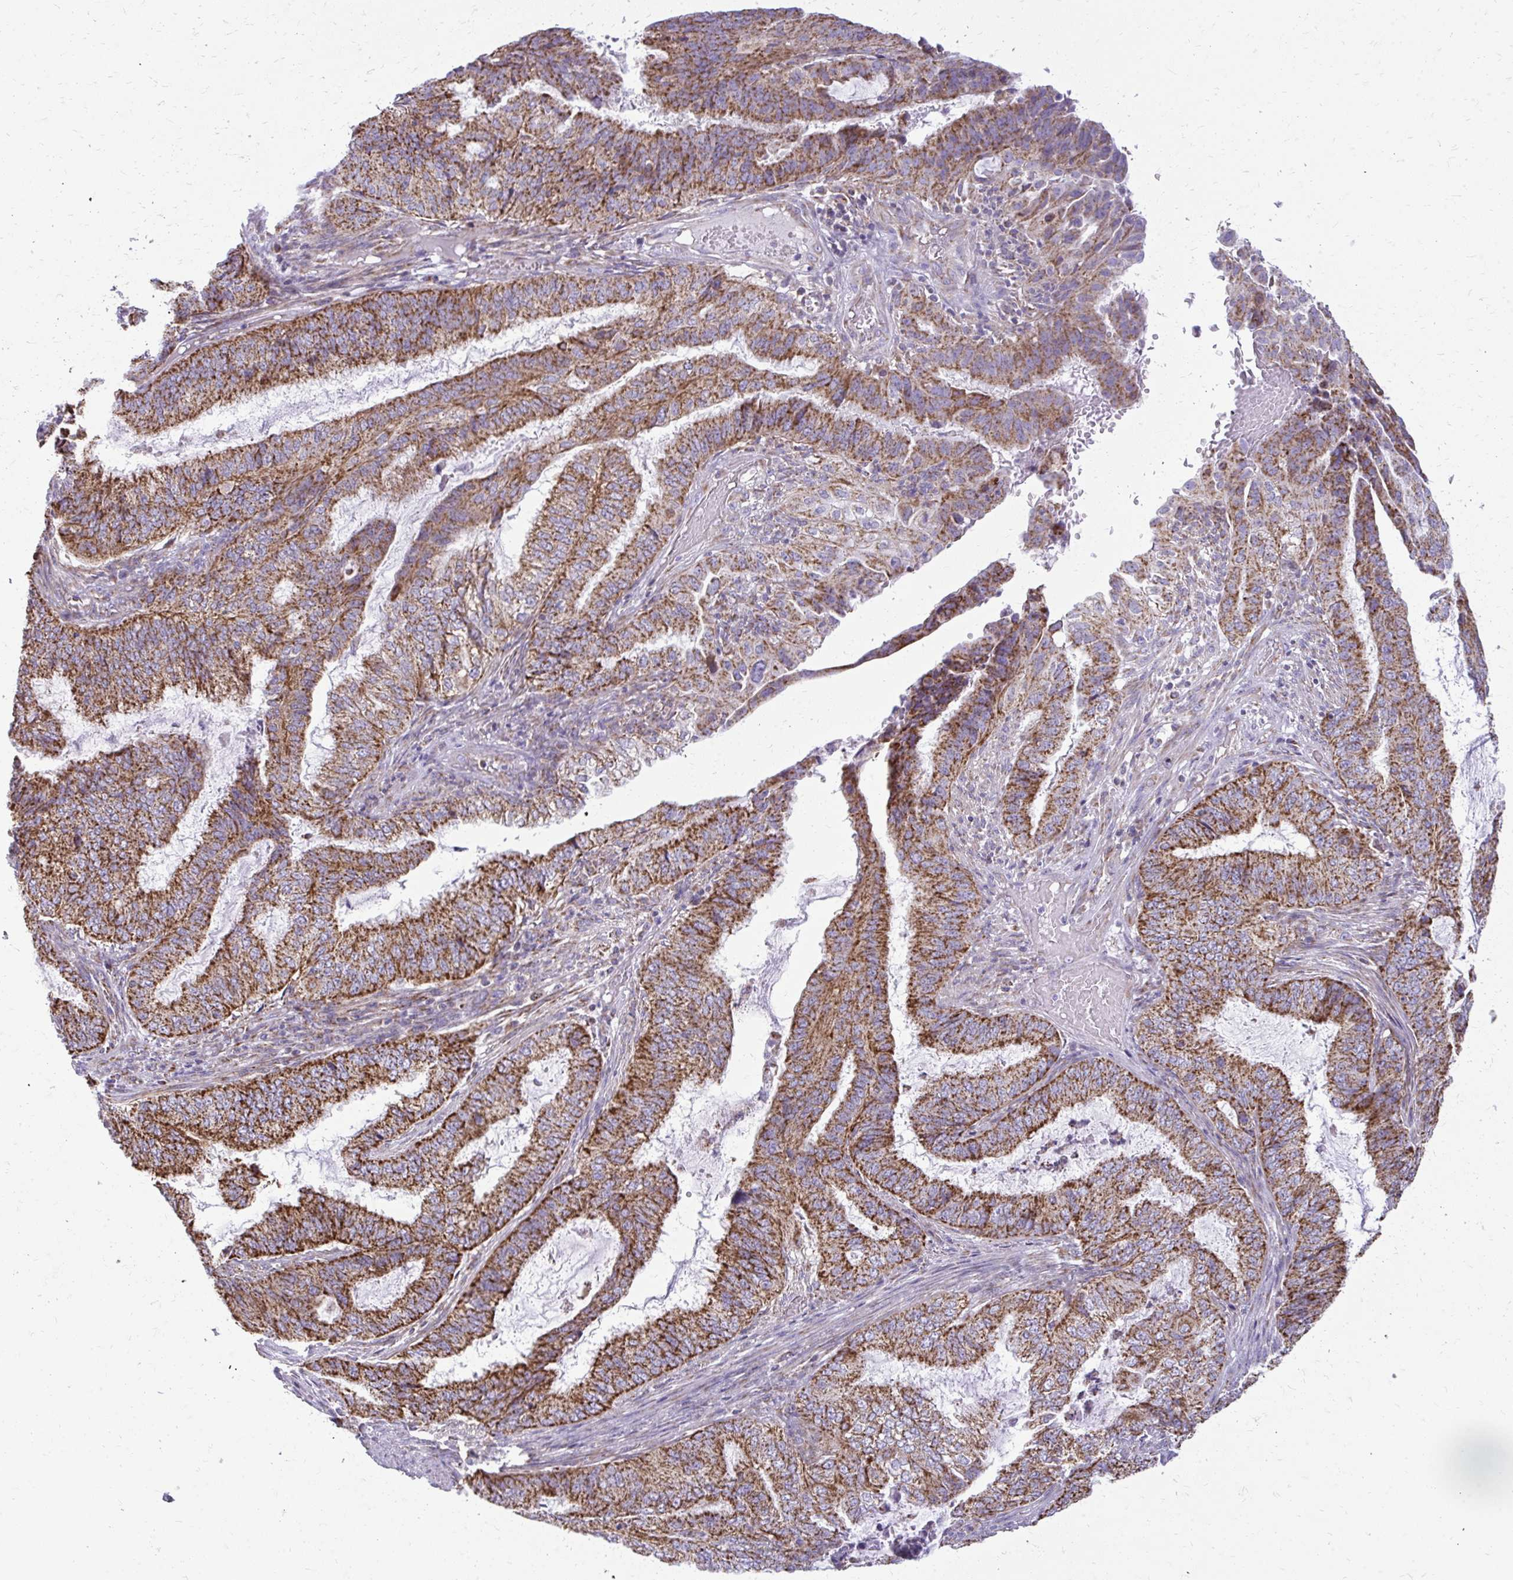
{"staining": {"intensity": "strong", "quantity": ">75%", "location": "cytoplasmic/membranous"}, "tissue": "endometrial cancer", "cell_type": "Tumor cells", "image_type": "cancer", "snomed": [{"axis": "morphology", "description": "Adenocarcinoma, NOS"}, {"axis": "topography", "description": "Endometrium"}], "caption": "This histopathology image reveals endometrial cancer stained with IHC to label a protein in brown. The cytoplasmic/membranous of tumor cells show strong positivity for the protein. Nuclei are counter-stained blue.", "gene": "IFIT1", "patient": {"sex": "female", "age": 51}}